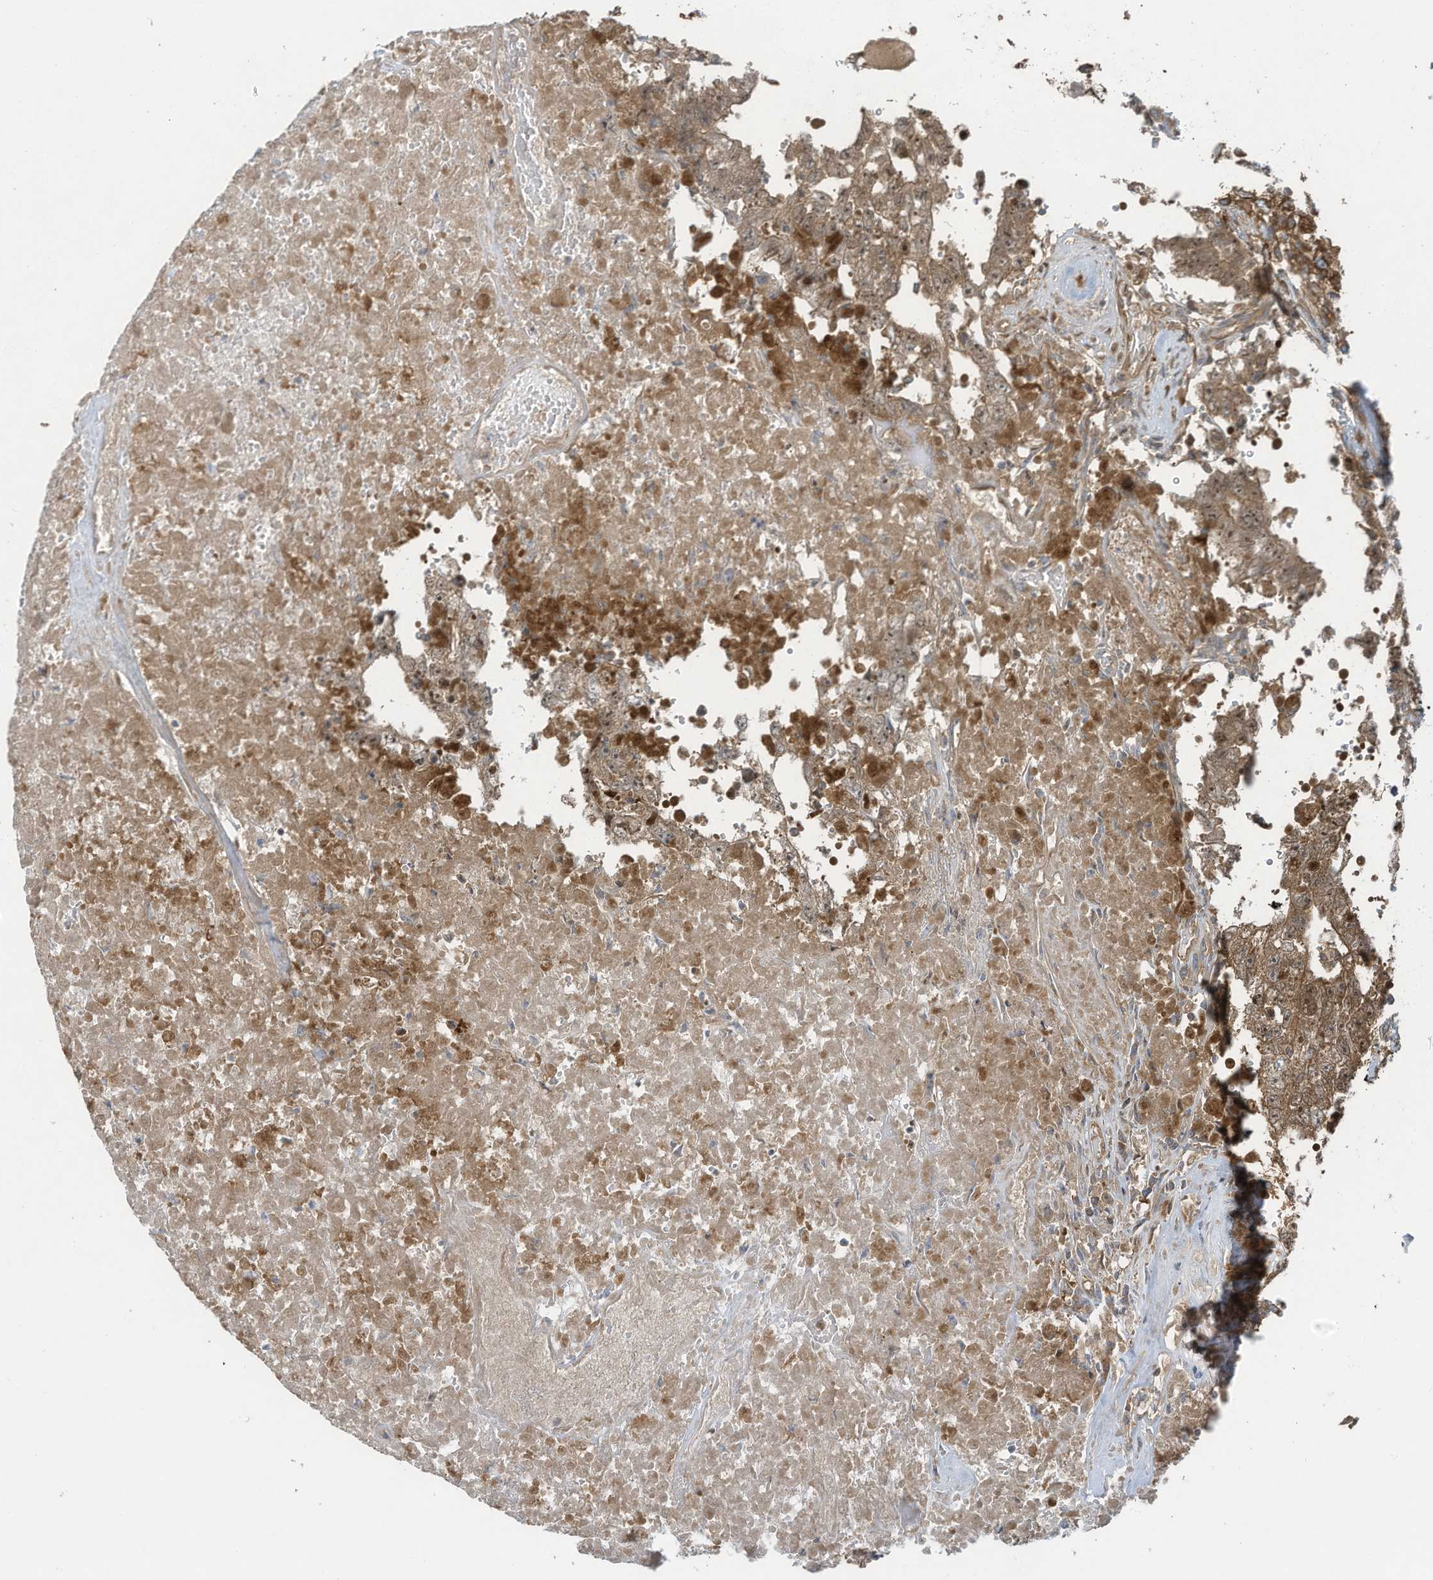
{"staining": {"intensity": "moderate", "quantity": ">75%", "location": "cytoplasmic/membranous,nuclear"}, "tissue": "testis cancer", "cell_type": "Tumor cells", "image_type": "cancer", "snomed": [{"axis": "morphology", "description": "Carcinoma, Embryonal, NOS"}, {"axis": "topography", "description": "Testis"}], "caption": "Protein staining of testis cancer (embryonal carcinoma) tissue displays moderate cytoplasmic/membranous and nuclear staining in about >75% of tumor cells.", "gene": "OLA1", "patient": {"sex": "male", "age": 26}}